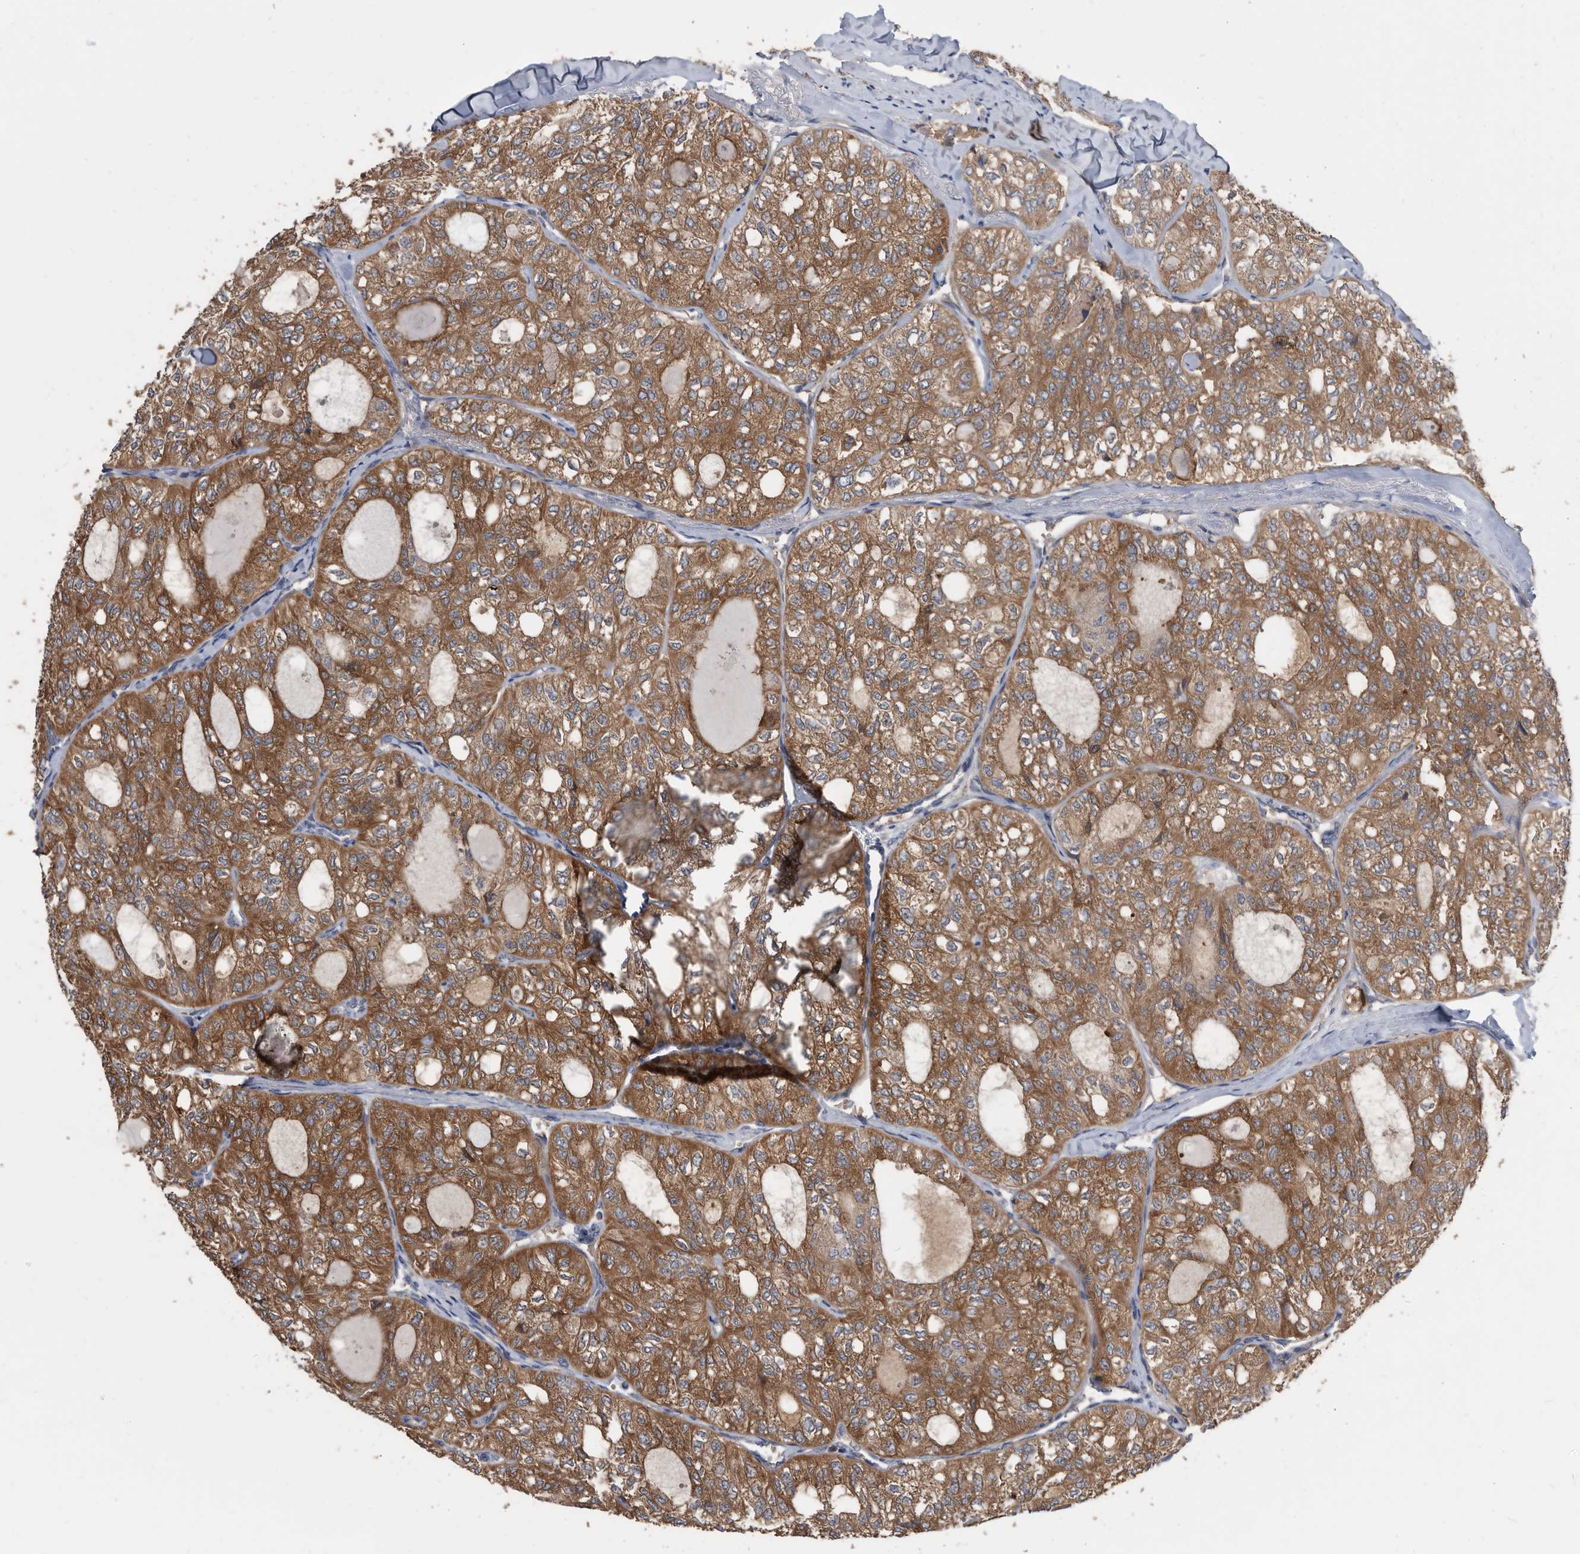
{"staining": {"intensity": "moderate", "quantity": ">75%", "location": "cytoplasmic/membranous"}, "tissue": "thyroid cancer", "cell_type": "Tumor cells", "image_type": "cancer", "snomed": [{"axis": "morphology", "description": "Follicular adenoma carcinoma, NOS"}, {"axis": "topography", "description": "Thyroid gland"}], "caption": "Tumor cells reveal medium levels of moderate cytoplasmic/membranous positivity in approximately >75% of cells in thyroid follicular adenoma carcinoma. (DAB (3,3'-diaminobenzidine) IHC, brown staining for protein, blue staining for nuclei).", "gene": "APEH", "patient": {"sex": "male", "age": 75}}